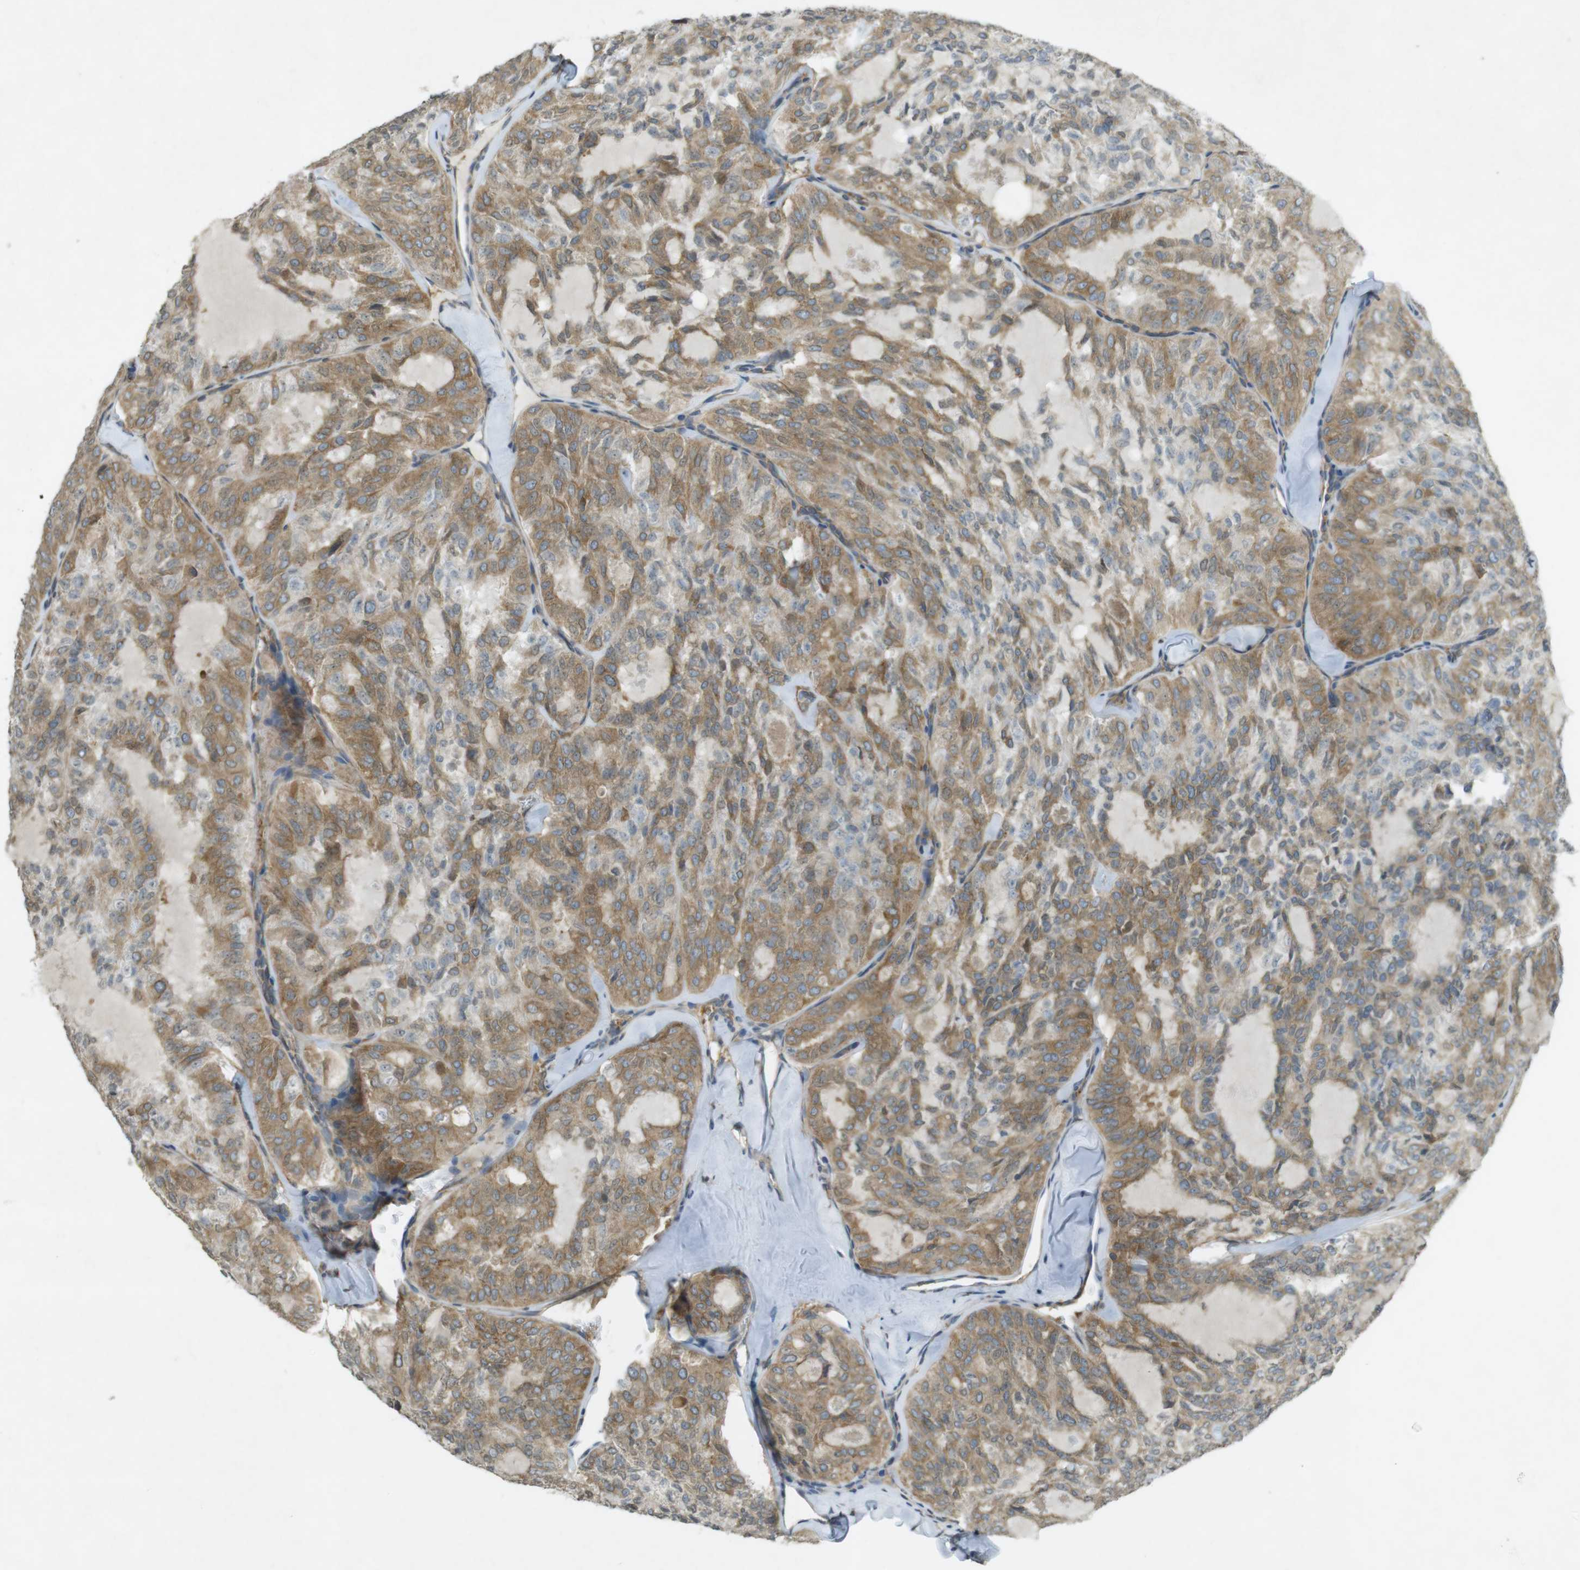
{"staining": {"intensity": "moderate", "quantity": ">75%", "location": "cytoplasmic/membranous"}, "tissue": "thyroid cancer", "cell_type": "Tumor cells", "image_type": "cancer", "snomed": [{"axis": "morphology", "description": "Follicular adenoma carcinoma, NOS"}, {"axis": "topography", "description": "Thyroid gland"}], "caption": "This is a photomicrograph of immunohistochemistry staining of thyroid follicular adenoma carcinoma, which shows moderate staining in the cytoplasmic/membranous of tumor cells.", "gene": "KIF5B", "patient": {"sex": "male", "age": 75}}